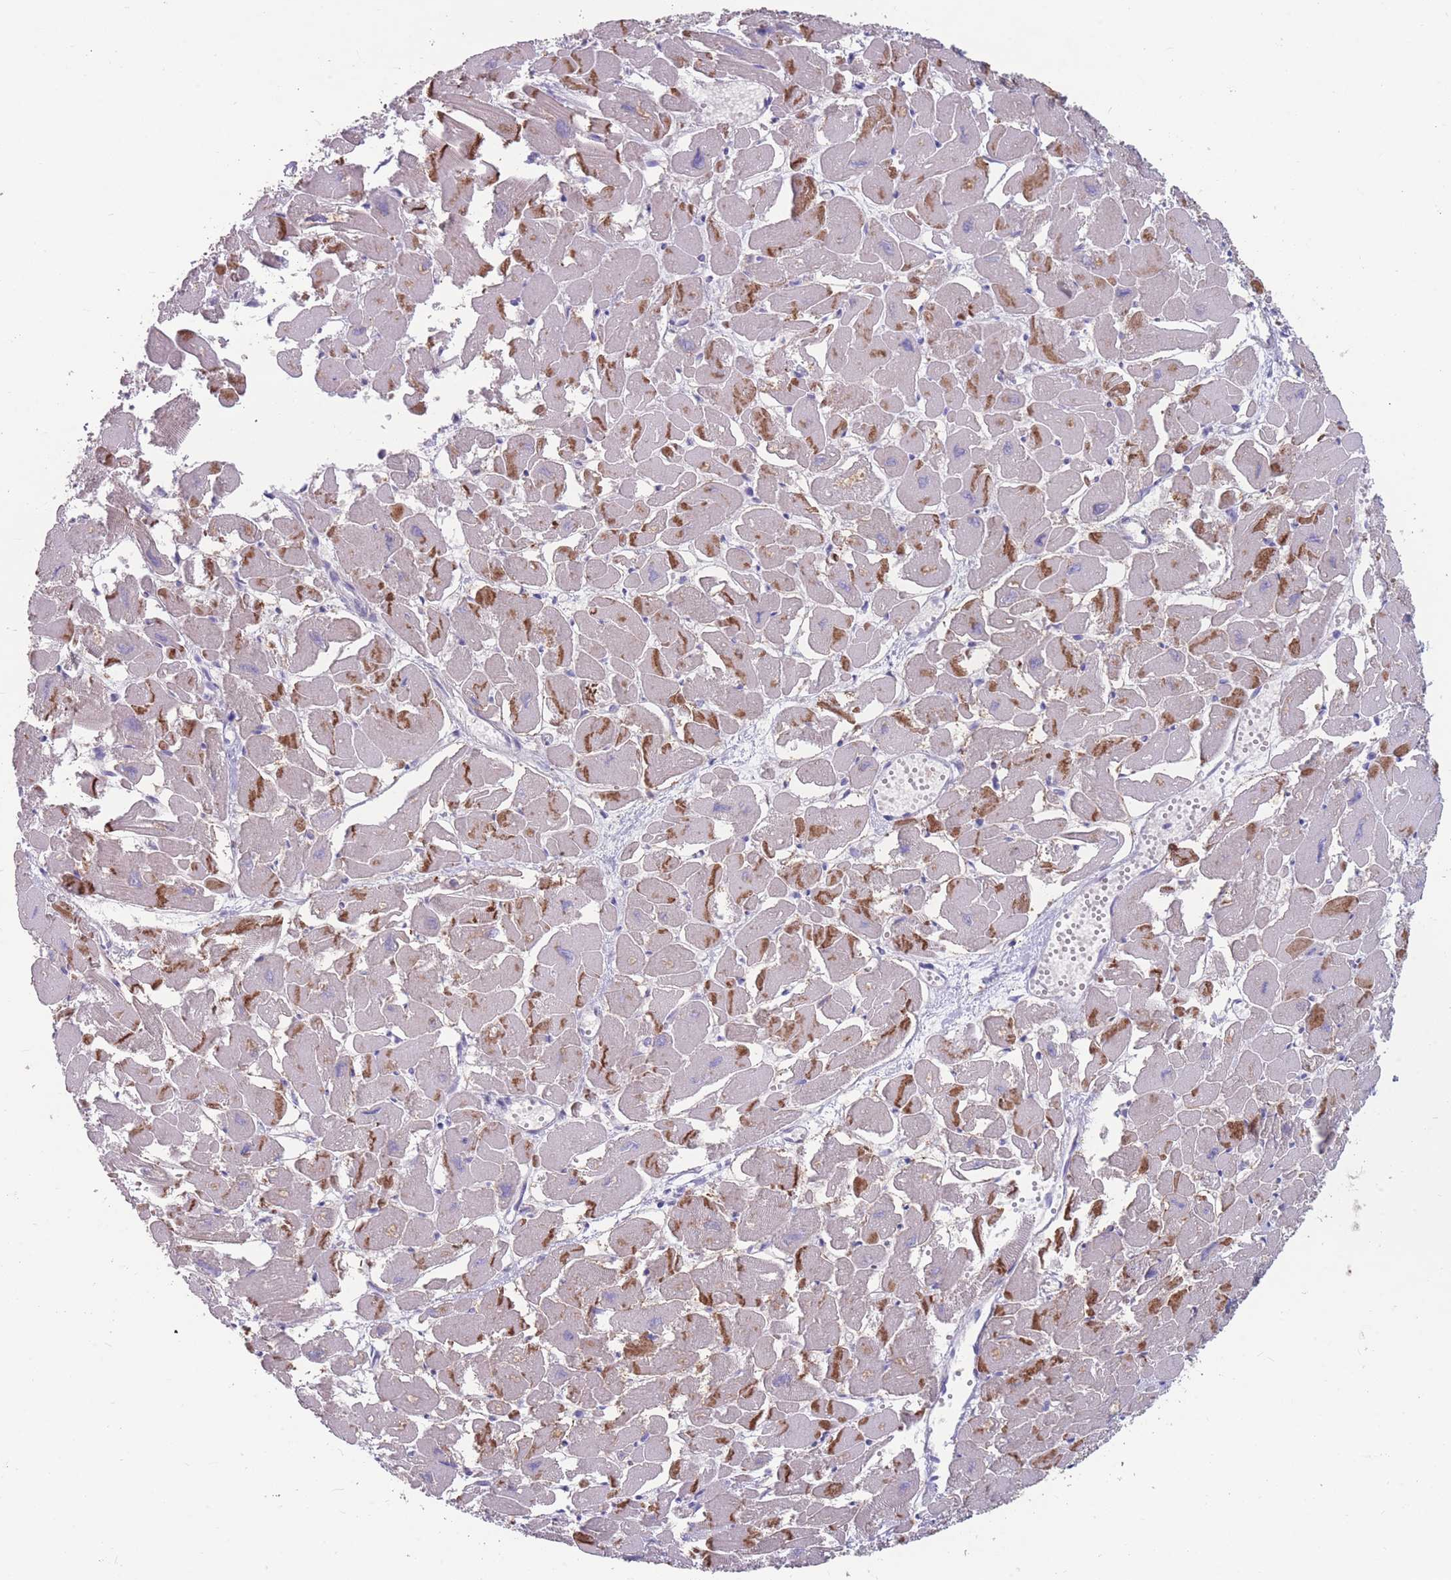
{"staining": {"intensity": "moderate", "quantity": "25%-75%", "location": "cytoplasmic/membranous"}, "tissue": "heart muscle", "cell_type": "Cardiomyocytes", "image_type": "normal", "snomed": [{"axis": "morphology", "description": "Normal tissue, NOS"}, {"axis": "topography", "description": "Heart"}], "caption": "Moderate cytoplasmic/membranous positivity for a protein is seen in about 25%-75% of cardiomyocytes of normal heart muscle using immunohistochemistry (IHC).", "gene": "CD33", "patient": {"sex": "male", "age": 54}}